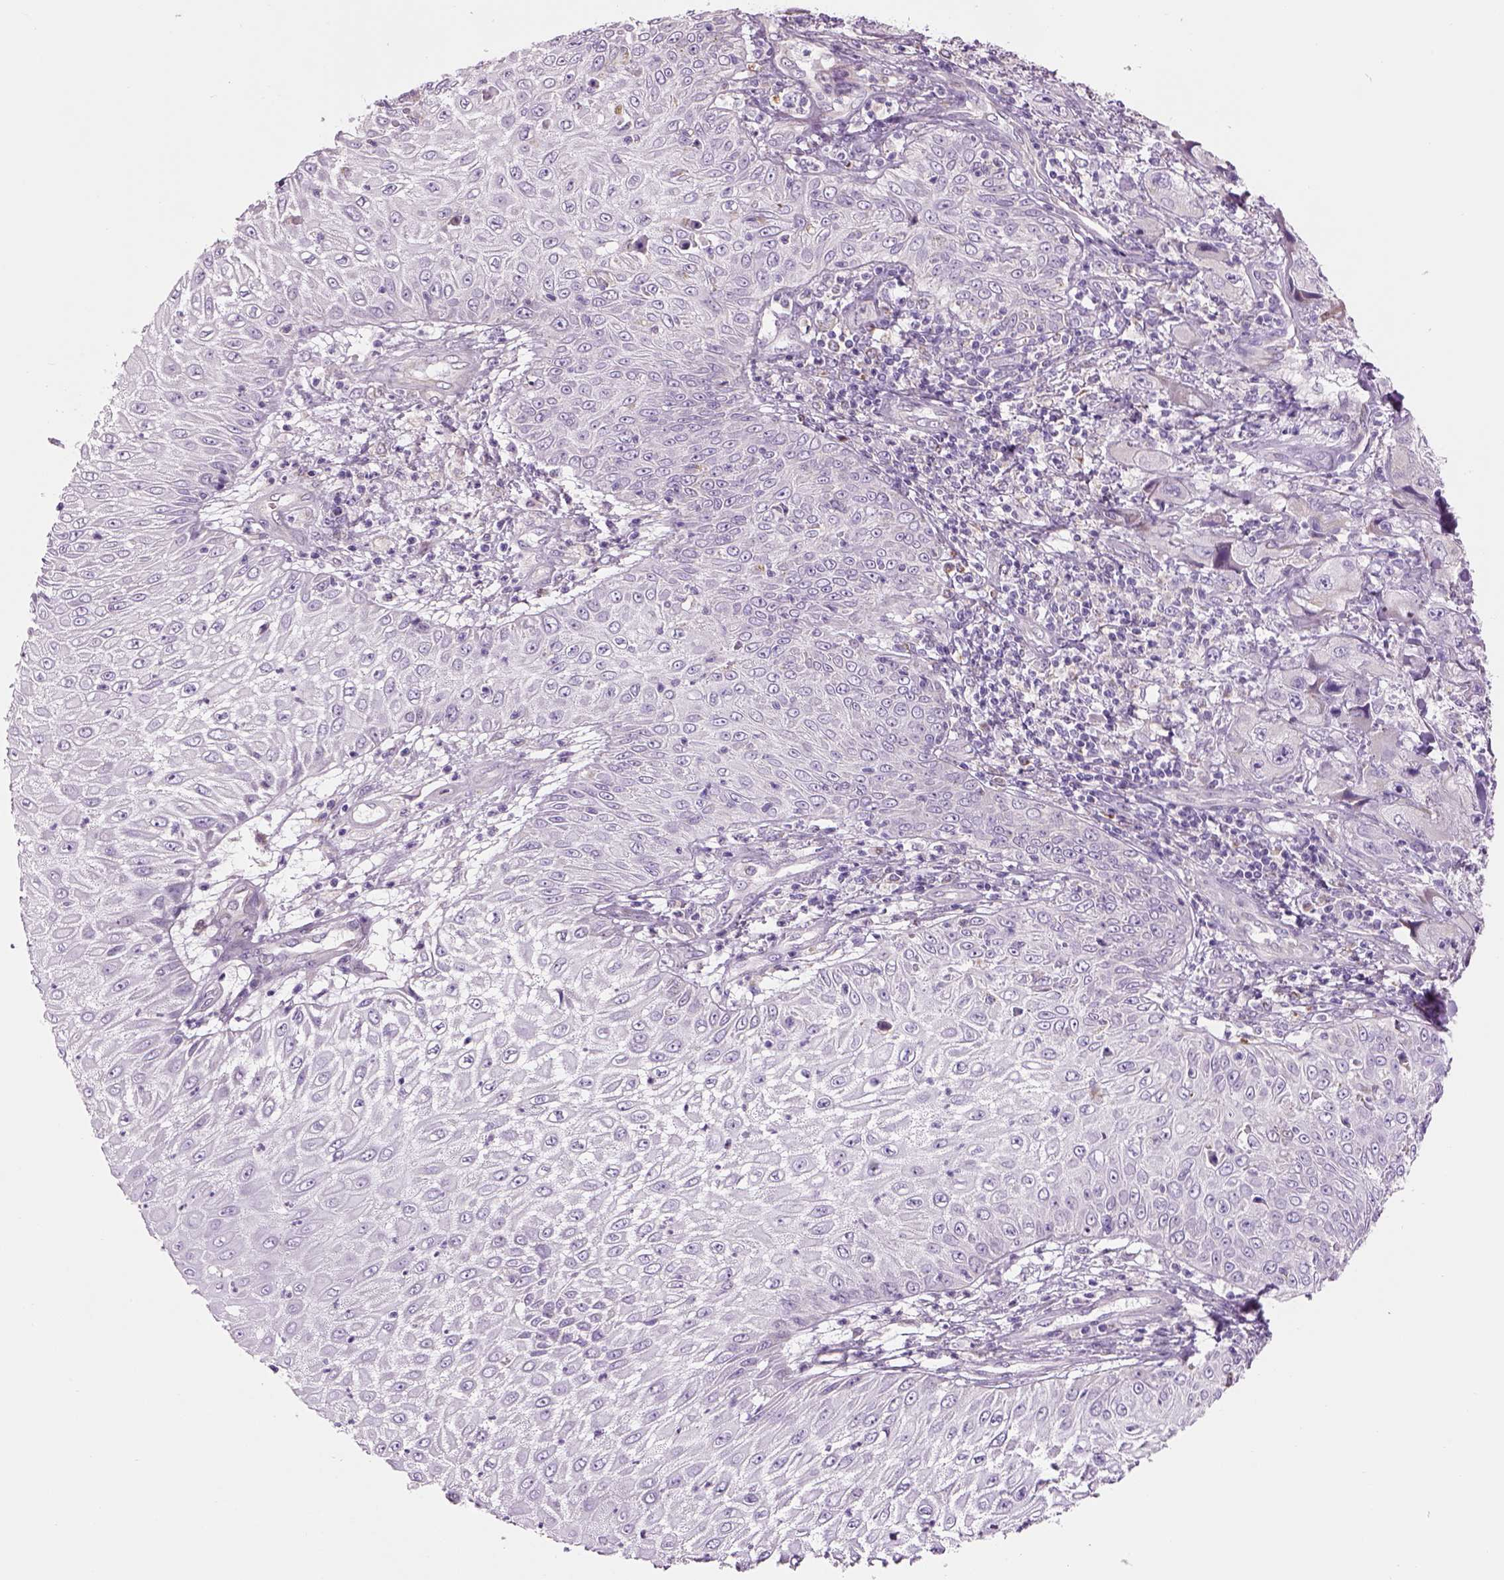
{"staining": {"intensity": "negative", "quantity": "none", "location": "none"}, "tissue": "skin cancer", "cell_type": "Tumor cells", "image_type": "cancer", "snomed": [{"axis": "morphology", "description": "Squamous cell carcinoma, NOS"}, {"axis": "topography", "description": "Skin"}, {"axis": "topography", "description": "Subcutis"}], "caption": "This image is of skin cancer (squamous cell carcinoma) stained with immunohistochemistry to label a protein in brown with the nuclei are counter-stained blue. There is no positivity in tumor cells.", "gene": "IFT52", "patient": {"sex": "male", "age": 73}}